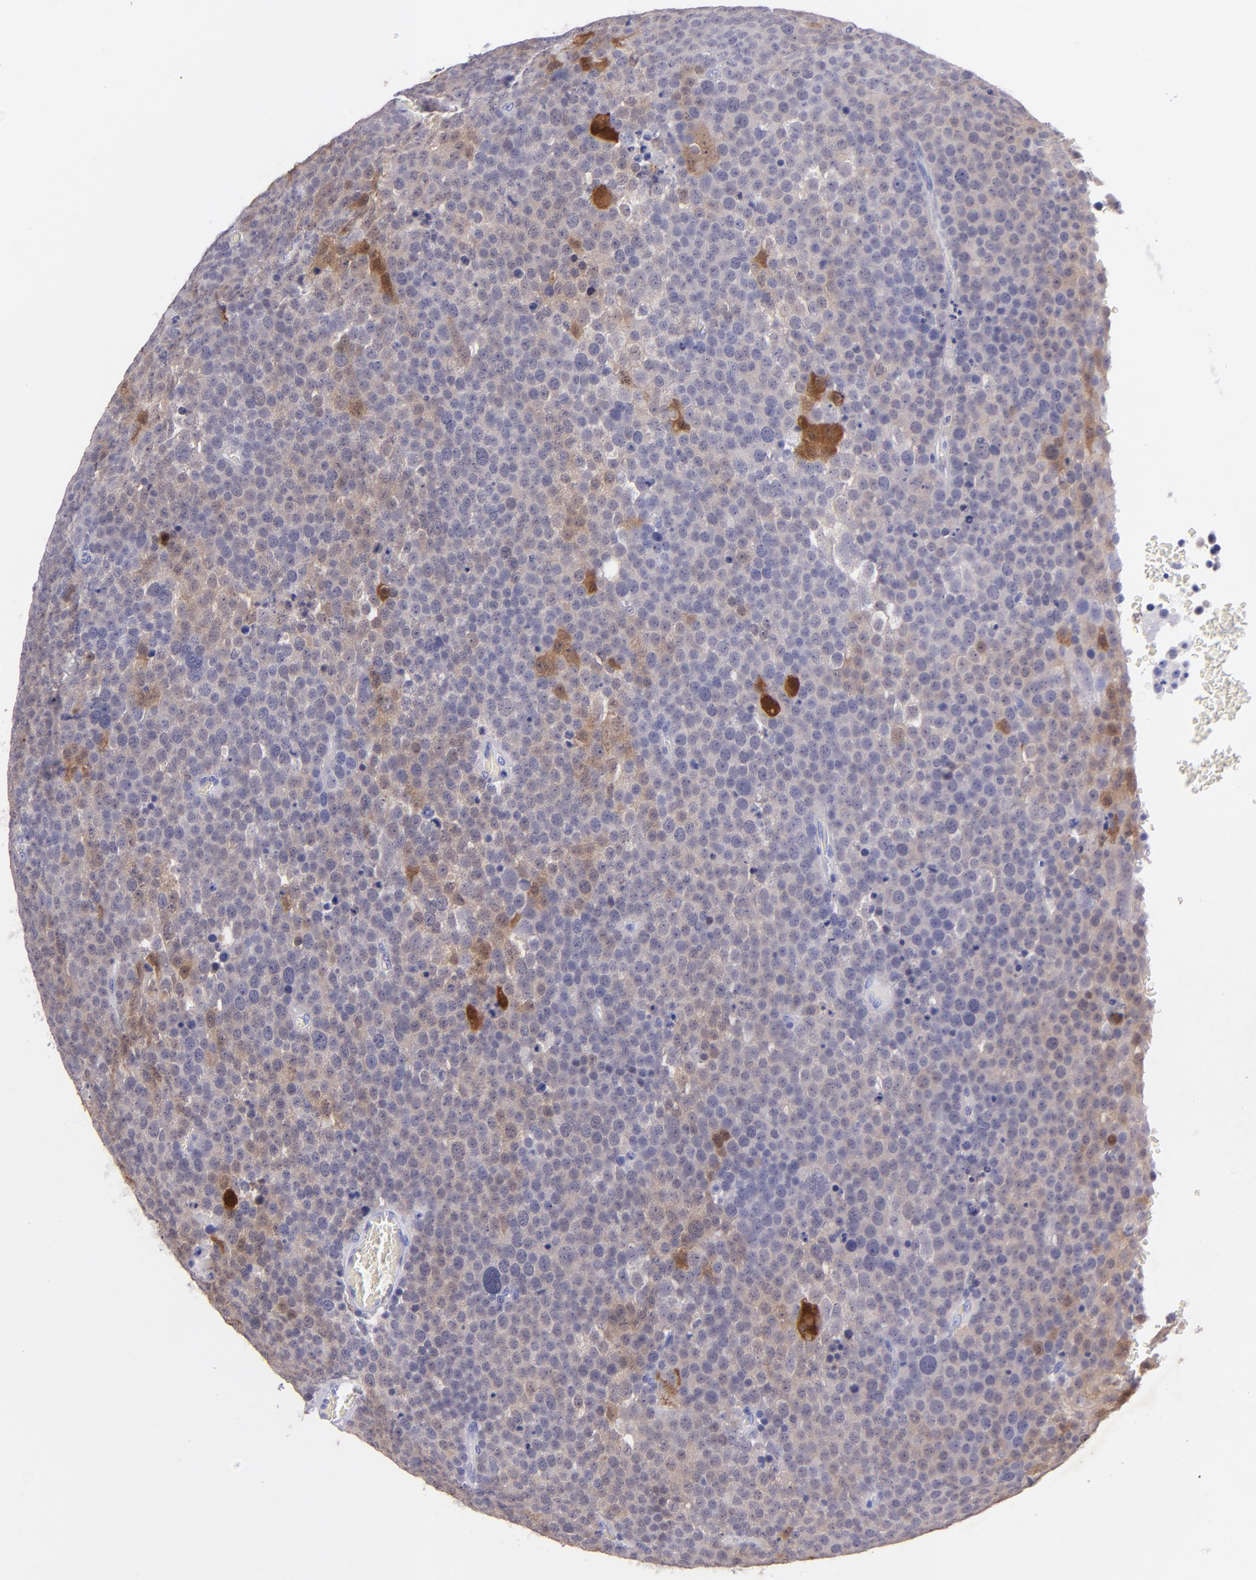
{"staining": {"intensity": "moderate", "quantity": "25%-75%", "location": "cytoplasmic/membranous"}, "tissue": "testis cancer", "cell_type": "Tumor cells", "image_type": "cancer", "snomed": [{"axis": "morphology", "description": "Seminoma, NOS"}, {"axis": "topography", "description": "Testis"}], "caption": "This photomicrograph displays IHC staining of human testis seminoma, with medium moderate cytoplasmic/membranous expression in approximately 25%-75% of tumor cells.", "gene": "UCHL1", "patient": {"sex": "male", "age": 71}}